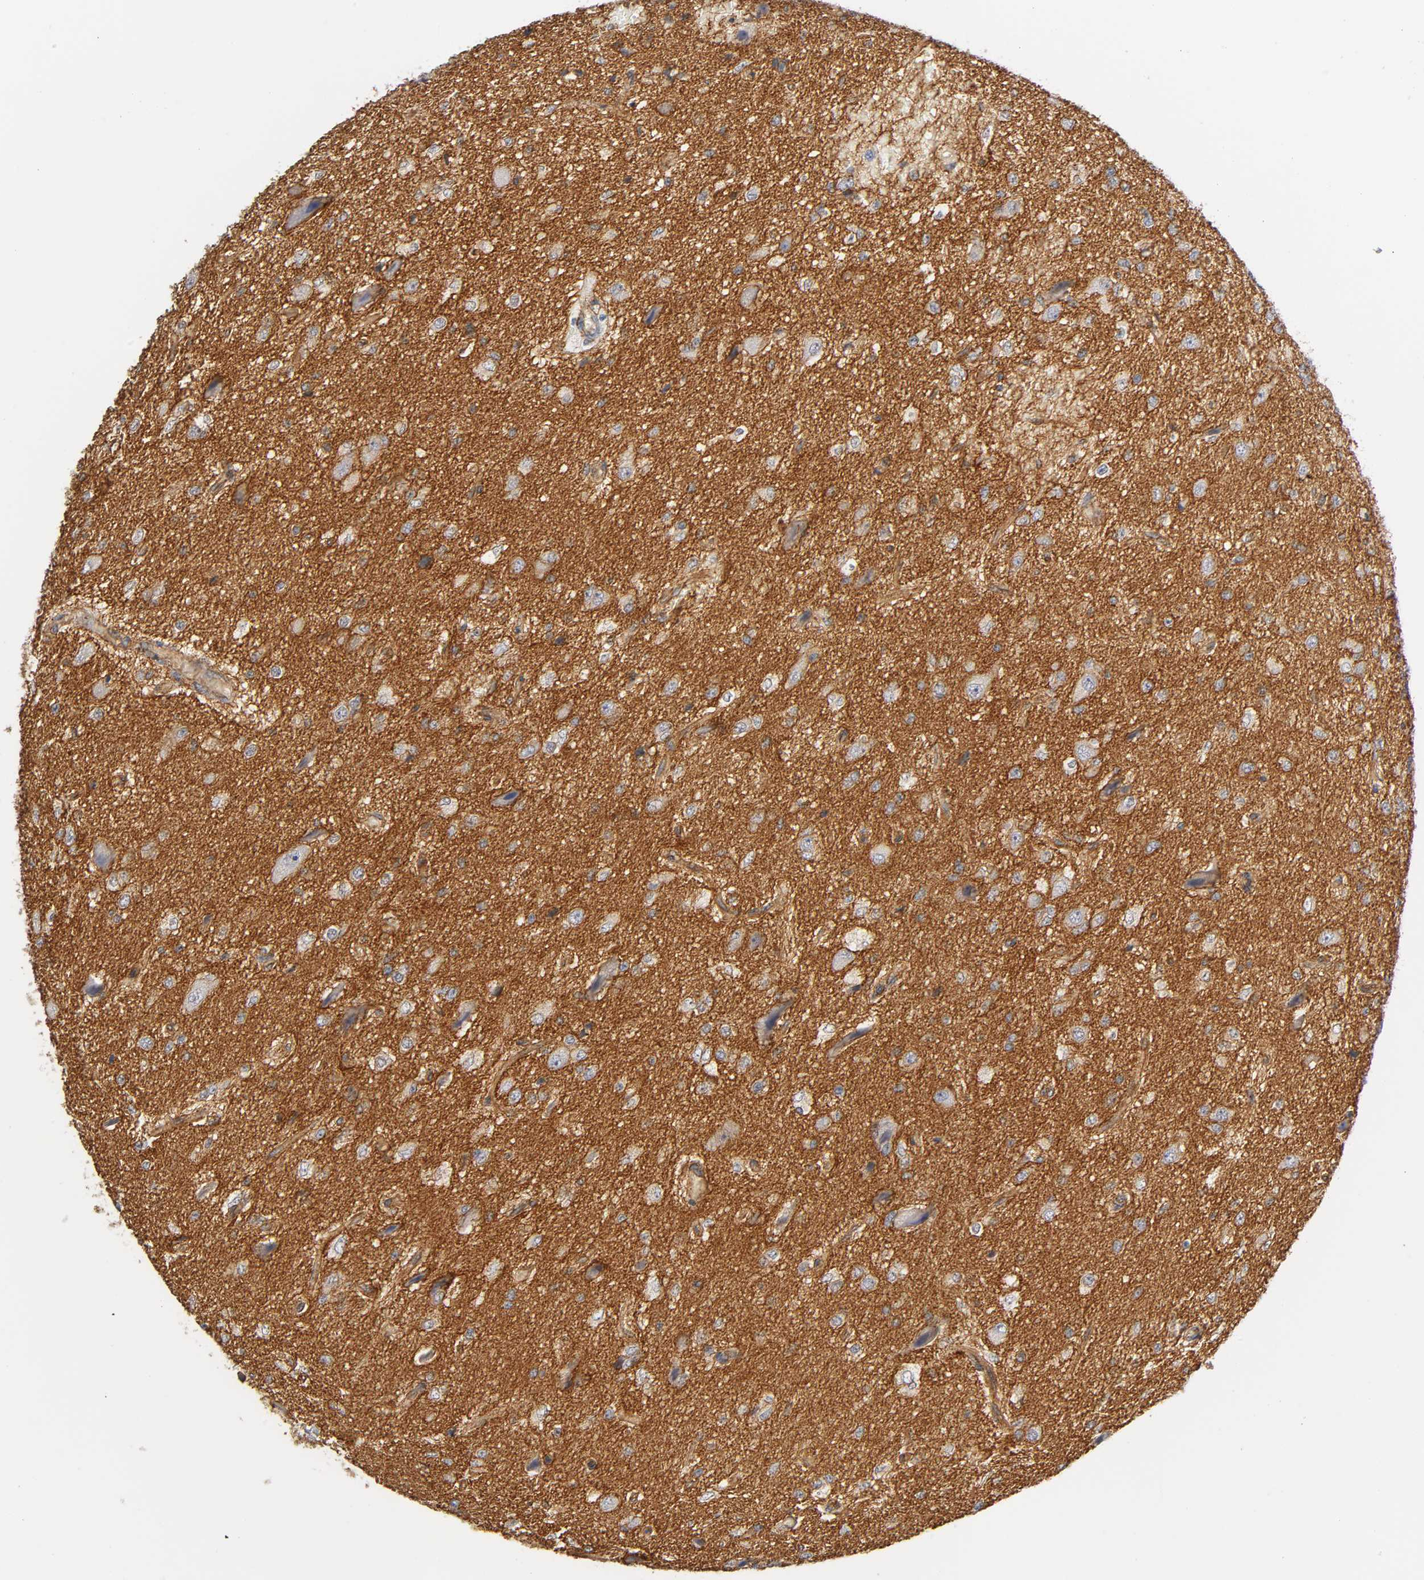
{"staining": {"intensity": "weak", "quantity": "25%-75%", "location": "cytoplasmic/membranous"}, "tissue": "glioma", "cell_type": "Tumor cells", "image_type": "cancer", "snomed": [{"axis": "morphology", "description": "Glioma, malignant, High grade"}, {"axis": "topography", "description": "pancreas cauda"}], "caption": "Brown immunohistochemical staining in human malignant high-grade glioma demonstrates weak cytoplasmic/membranous staining in about 25%-75% of tumor cells.", "gene": "SPTAN1", "patient": {"sex": "male", "age": 60}}